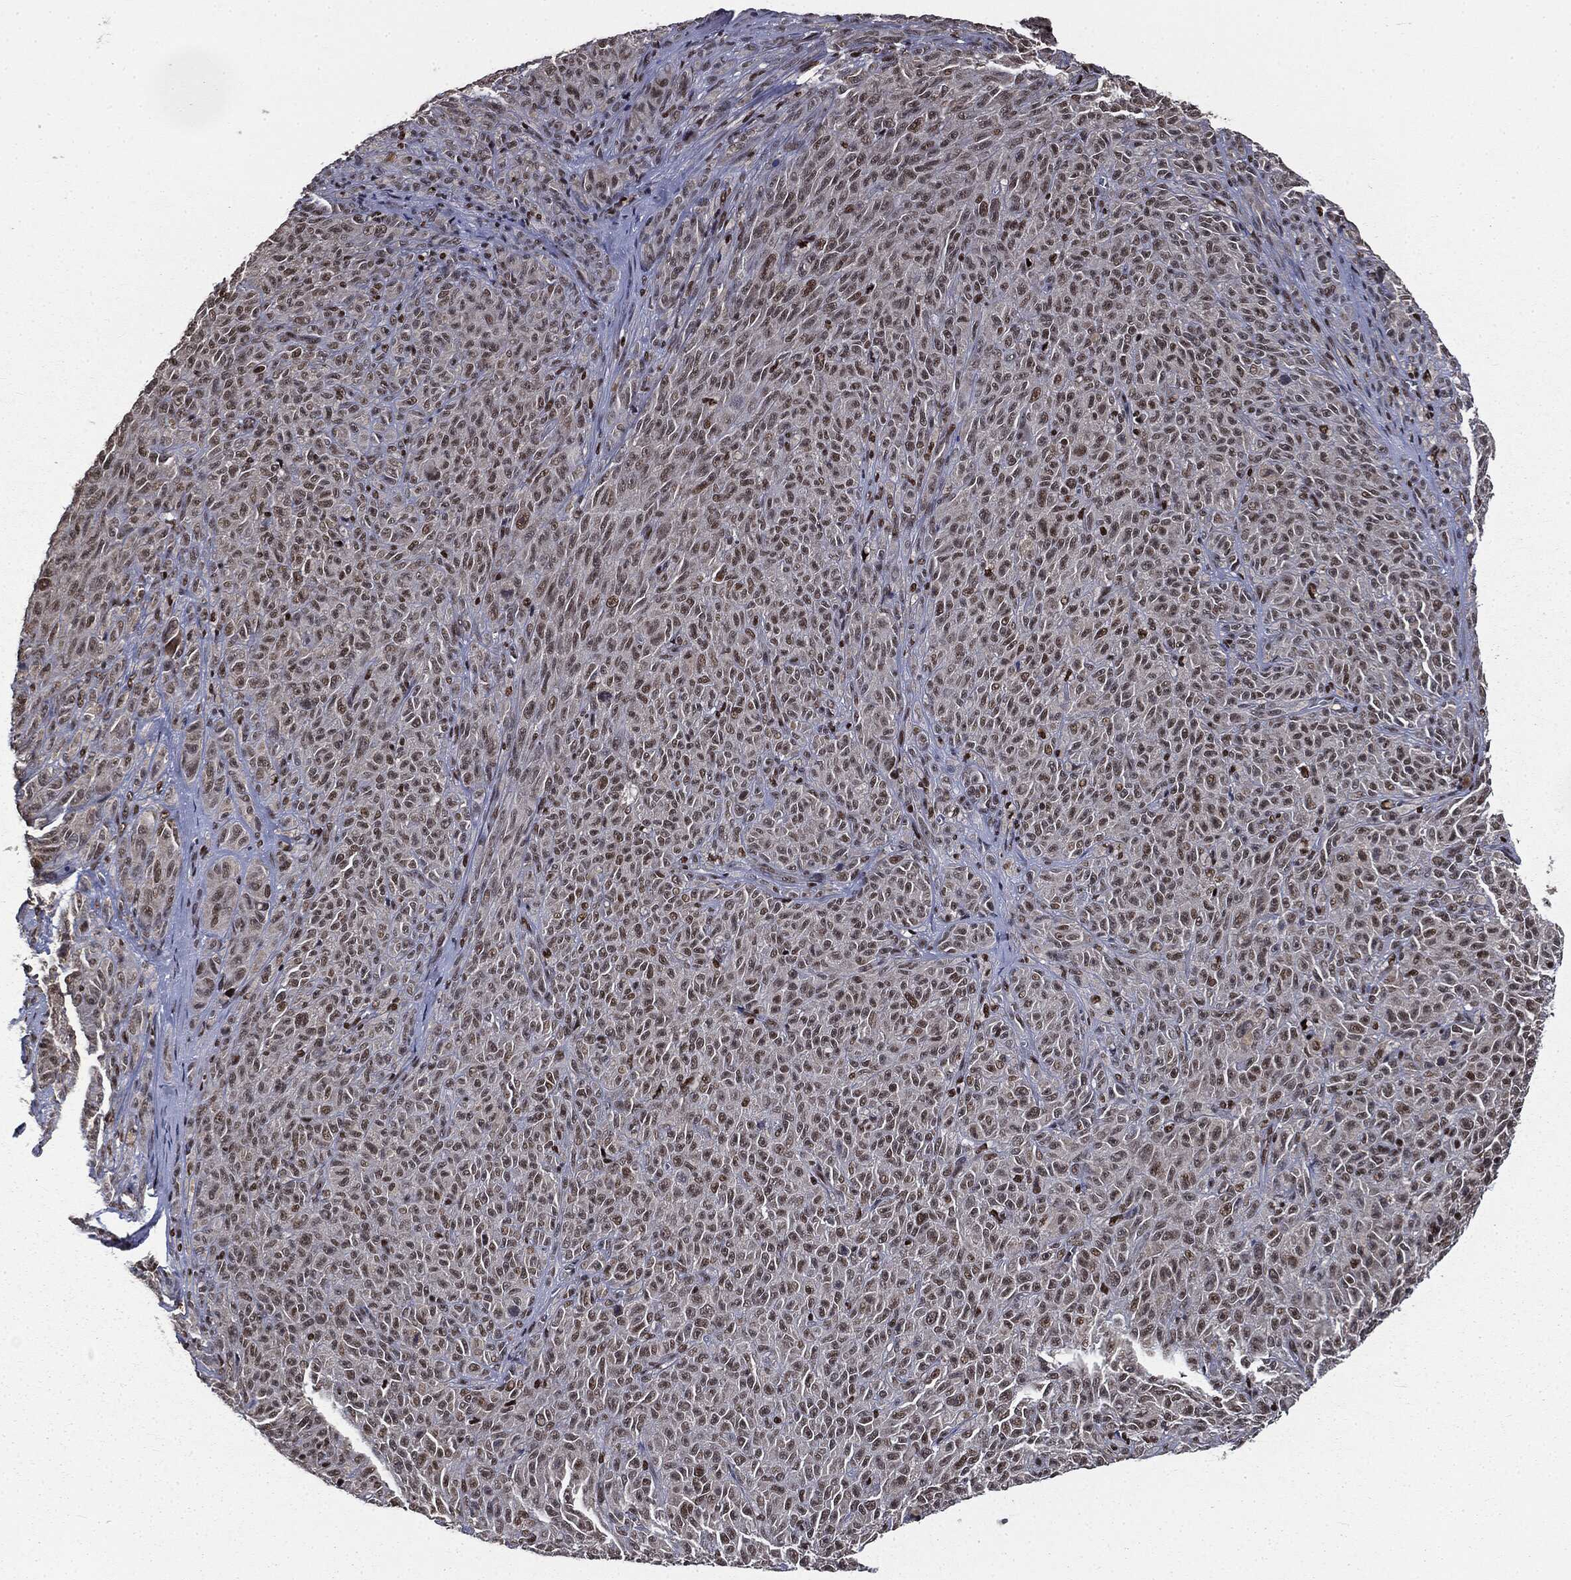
{"staining": {"intensity": "weak", "quantity": ">75%", "location": "nuclear"}, "tissue": "melanoma", "cell_type": "Tumor cells", "image_type": "cancer", "snomed": [{"axis": "morphology", "description": "Malignant melanoma, NOS"}, {"axis": "topography", "description": "Skin"}], "caption": "Malignant melanoma stained for a protein (brown) displays weak nuclear positive staining in approximately >75% of tumor cells.", "gene": "DPH2", "patient": {"sex": "female", "age": 82}}